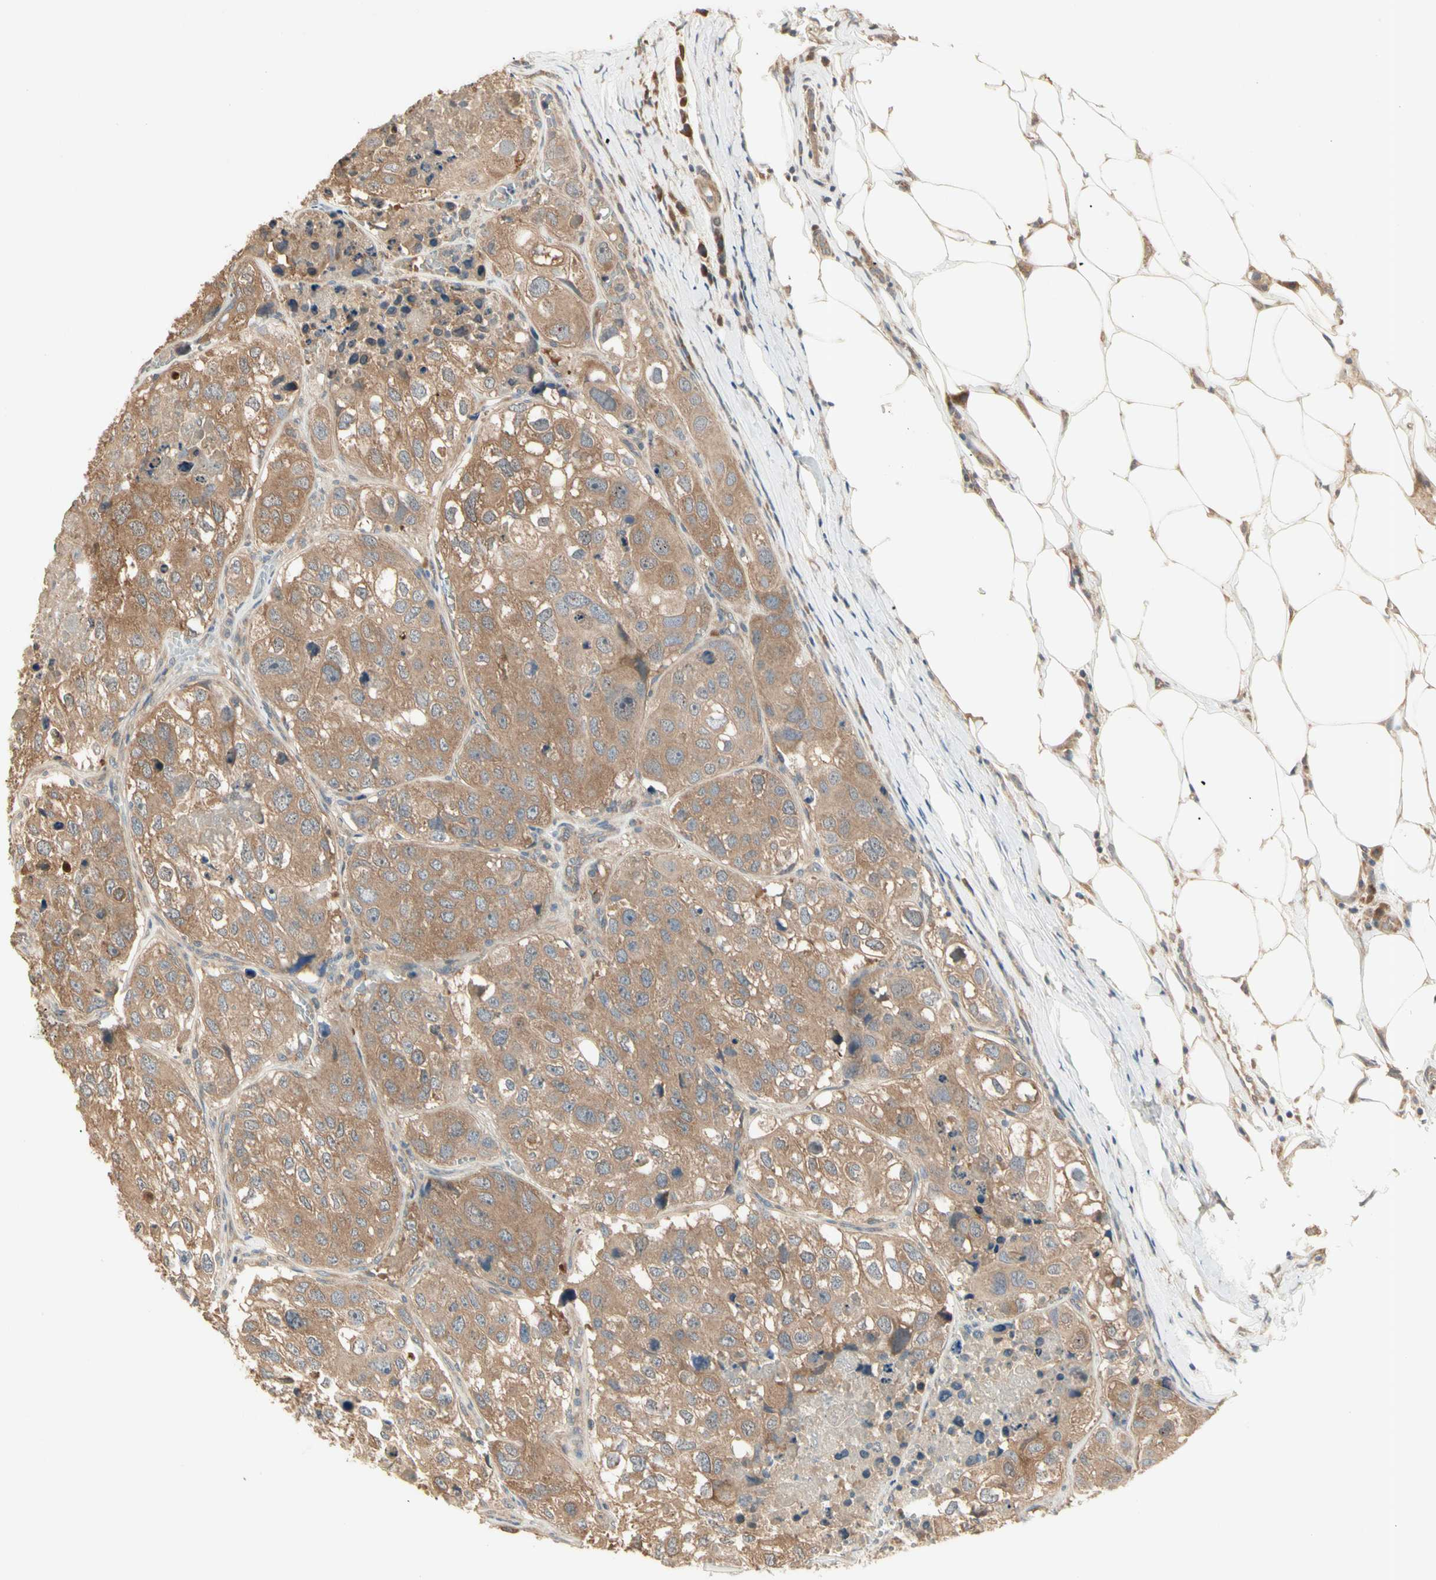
{"staining": {"intensity": "moderate", "quantity": ">75%", "location": "cytoplasmic/membranous"}, "tissue": "urothelial cancer", "cell_type": "Tumor cells", "image_type": "cancer", "snomed": [{"axis": "morphology", "description": "Urothelial carcinoma, High grade"}, {"axis": "topography", "description": "Lymph node"}, {"axis": "topography", "description": "Urinary bladder"}], "caption": "Immunohistochemical staining of human urothelial cancer exhibits medium levels of moderate cytoplasmic/membranous protein staining in approximately >75% of tumor cells.", "gene": "IRAG1", "patient": {"sex": "male", "age": 51}}